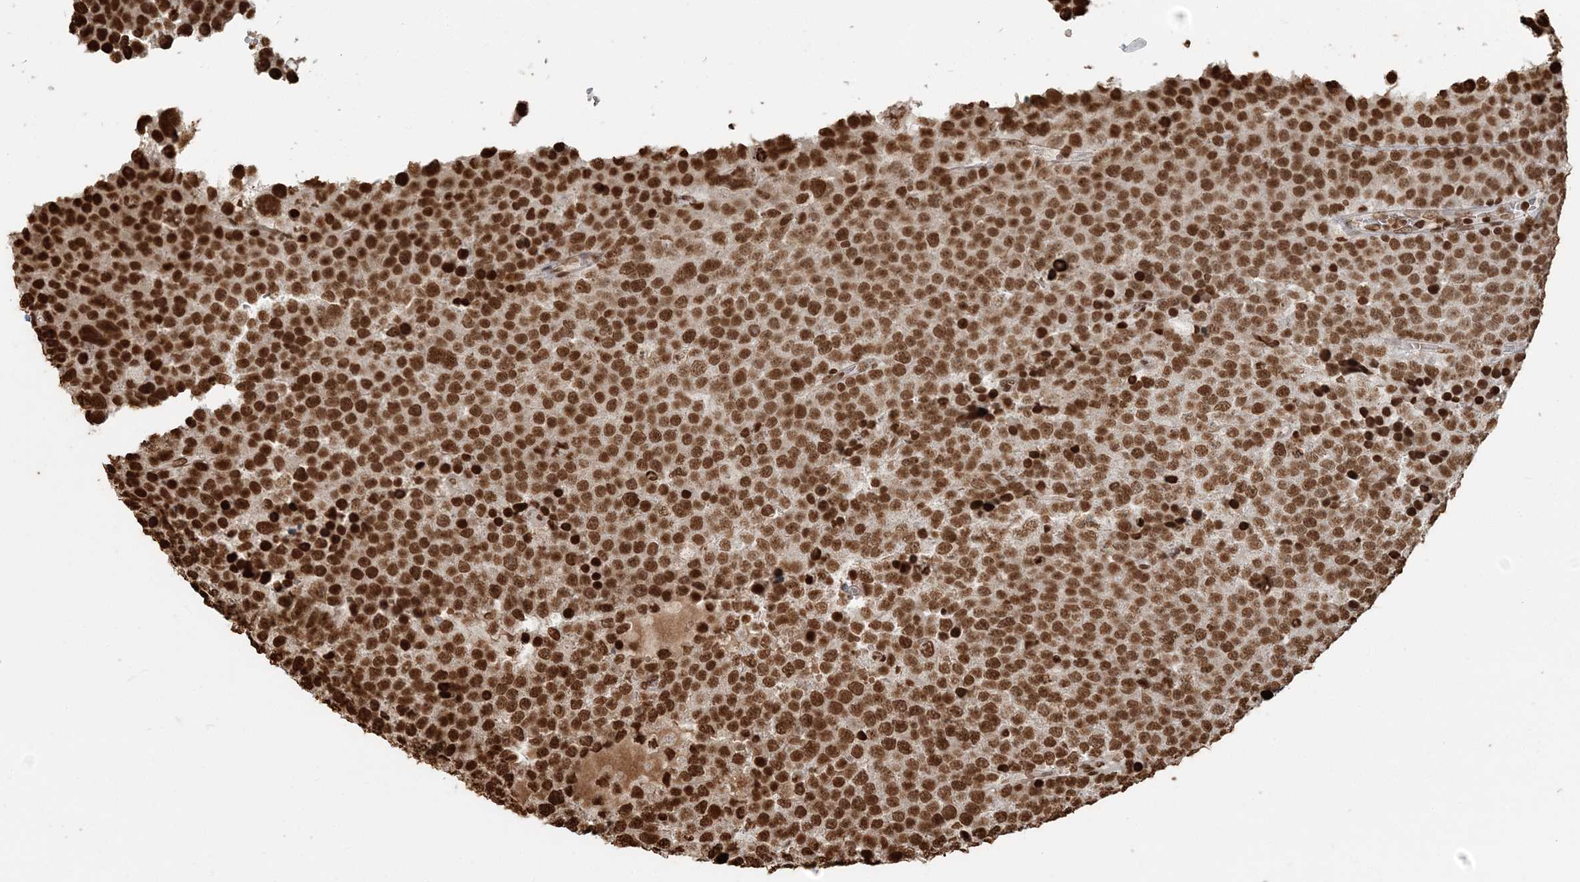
{"staining": {"intensity": "moderate", "quantity": ">75%", "location": "nuclear"}, "tissue": "testis cancer", "cell_type": "Tumor cells", "image_type": "cancer", "snomed": [{"axis": "morphology", "description": "Seminoma, NOS"}, {"axis": "topography", "description": "Testis"}], "caption": "A medium amount of moderate nuclear staining is present in approximately >75% of tumor cells in testis cancer tissue.", "gene": "H3-3B", "patient": {"sex": "male", "age": 71}}